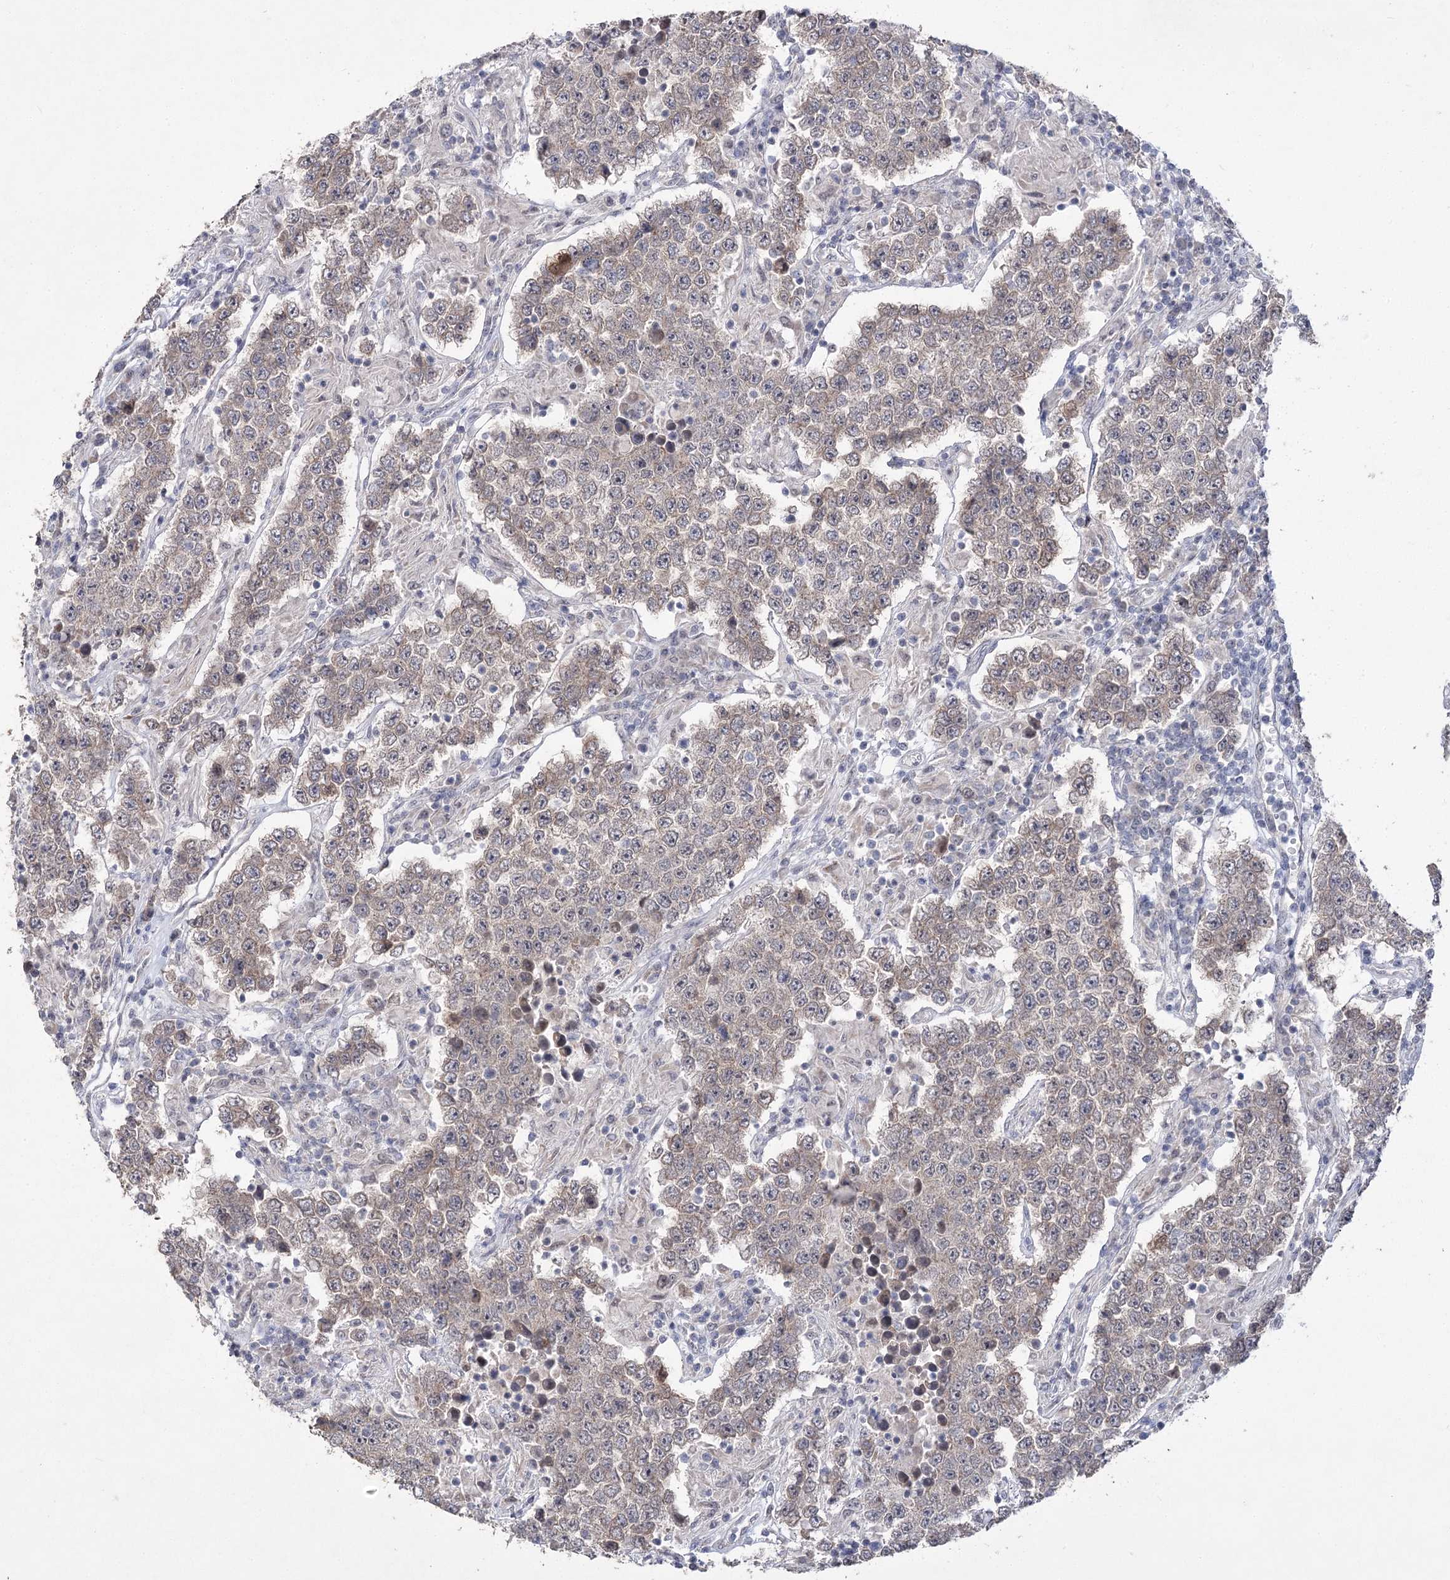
{"staining": {"intensity": "negative", "quantity": "none", "location": "none"}, "tissue": "testis cancer", "cell_type": "Tumor cells", "image_type": "cancer", "snomed": [{"axis": "morphology", "description": "Normal tissue, NOS"}, {"axis": "morphology", "description": "Urothelial carcinoma, High grade"}, {"axis": "morphology", "description": "Seminoma, NOS"}, {"axis": "morphology", "description": "Carcinoma, Embryonal, NOS"}, {"axis": "topography", "description": "Urinary bladder"}, {"axis": "topography", "description": "Testis"}], "caption": "Tumor cells show no significant positivity in seminoma (testis). Nuclei are stained in blue.", "gene": "PHYHIPL", "patient": {"sex": "male", "age": 41}}